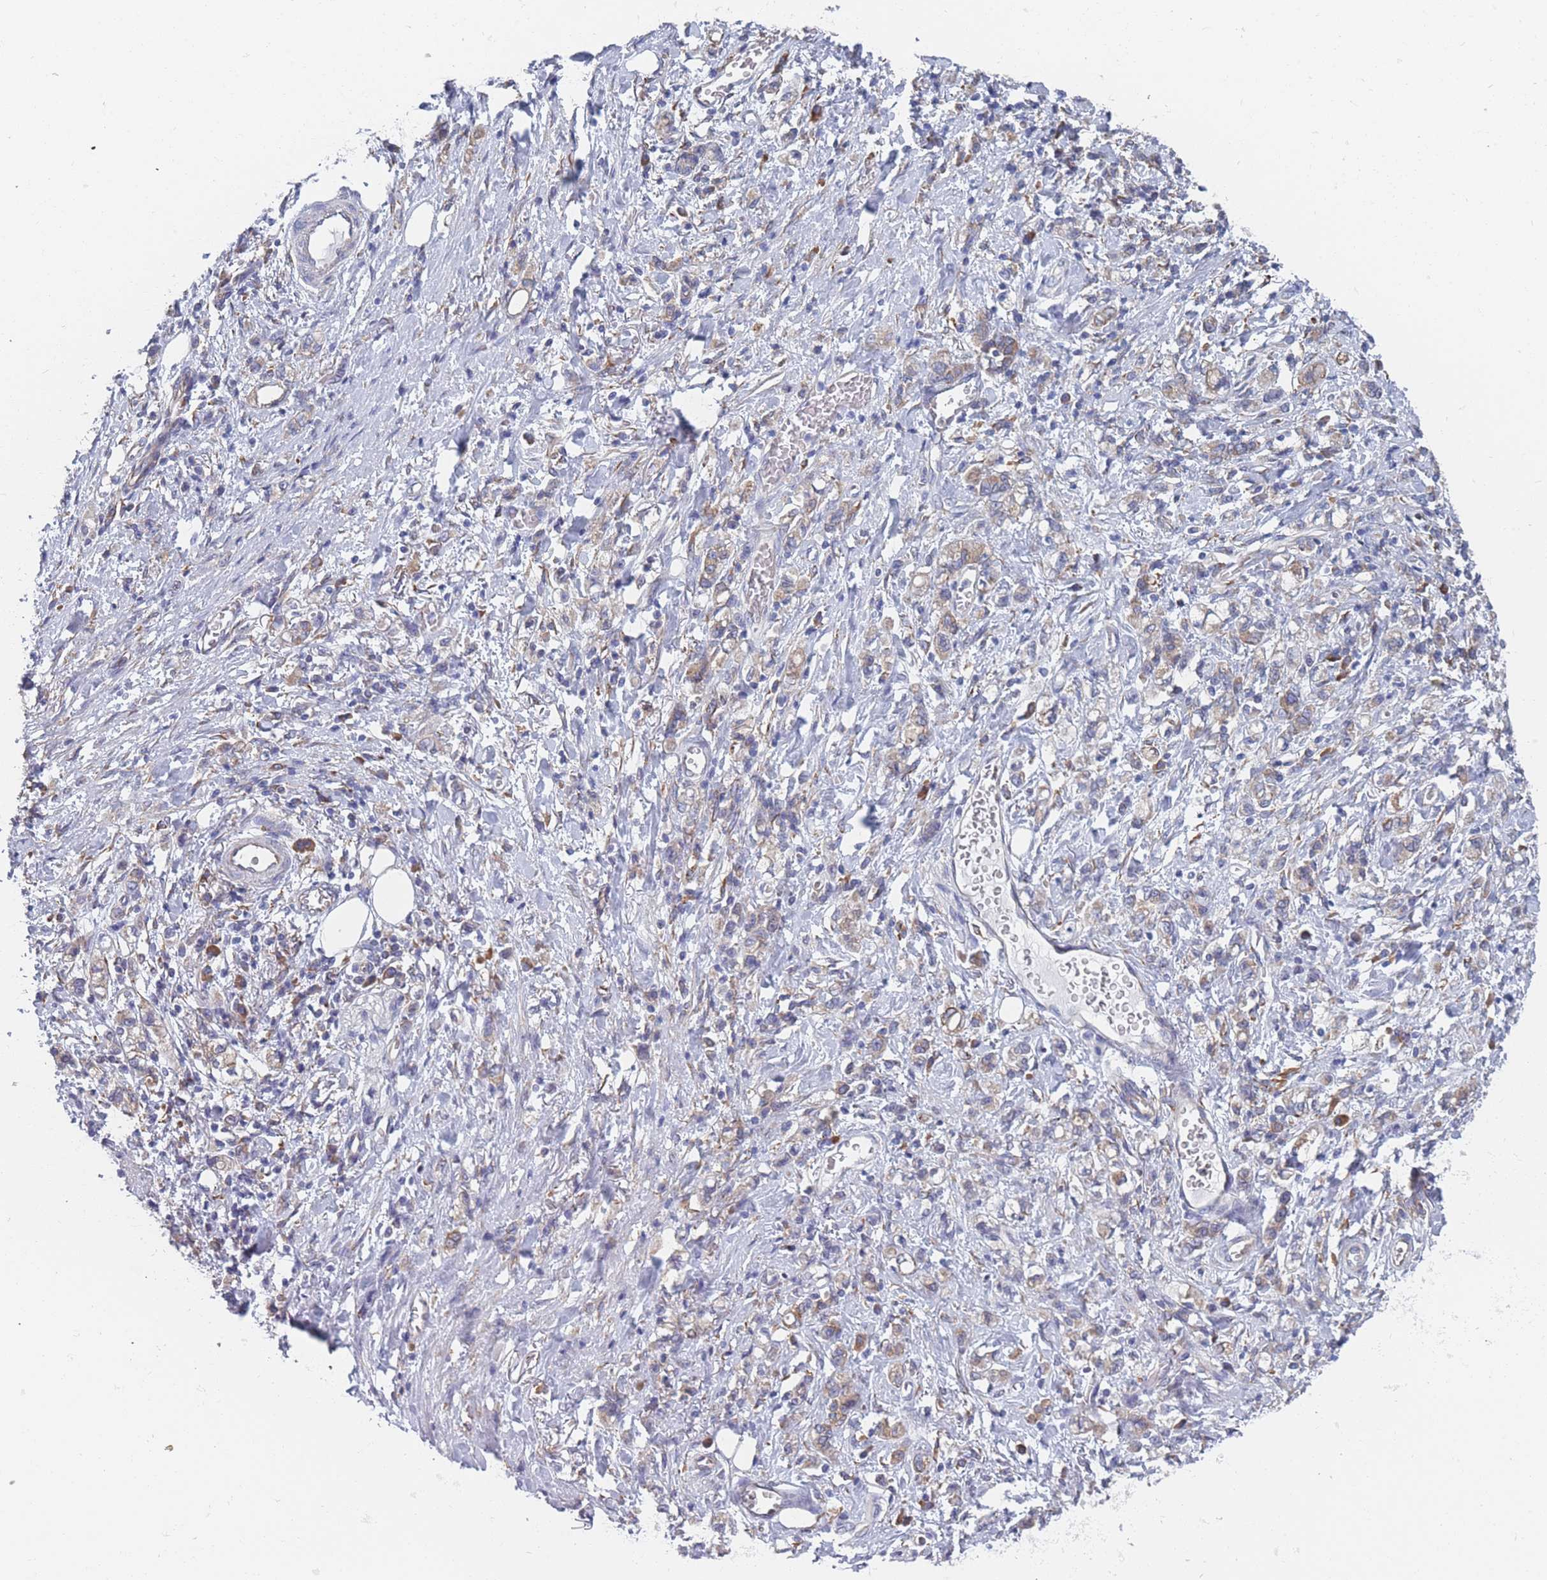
{"staining": {"intensity": "weak", "quantity": "<25%", "location": "cytoplasmic/membranous"}, "tissue": "stomach cancer", "cell_type": "Tumor cells", "image_type": "cancer", "snomed": [{"axis": "morphology", "description": "Adenocarcinoma, NOS"}, {"axis": "topography", "description": "Stomach"}], "caption": "High power microscopy image of an immunohistochemistry (IHC) image of stomach adenocarcinoma, revealing no significant staining in tumor cells.", "gene": "OR7C2", "patient": {"sex": "male", "age": 77}}